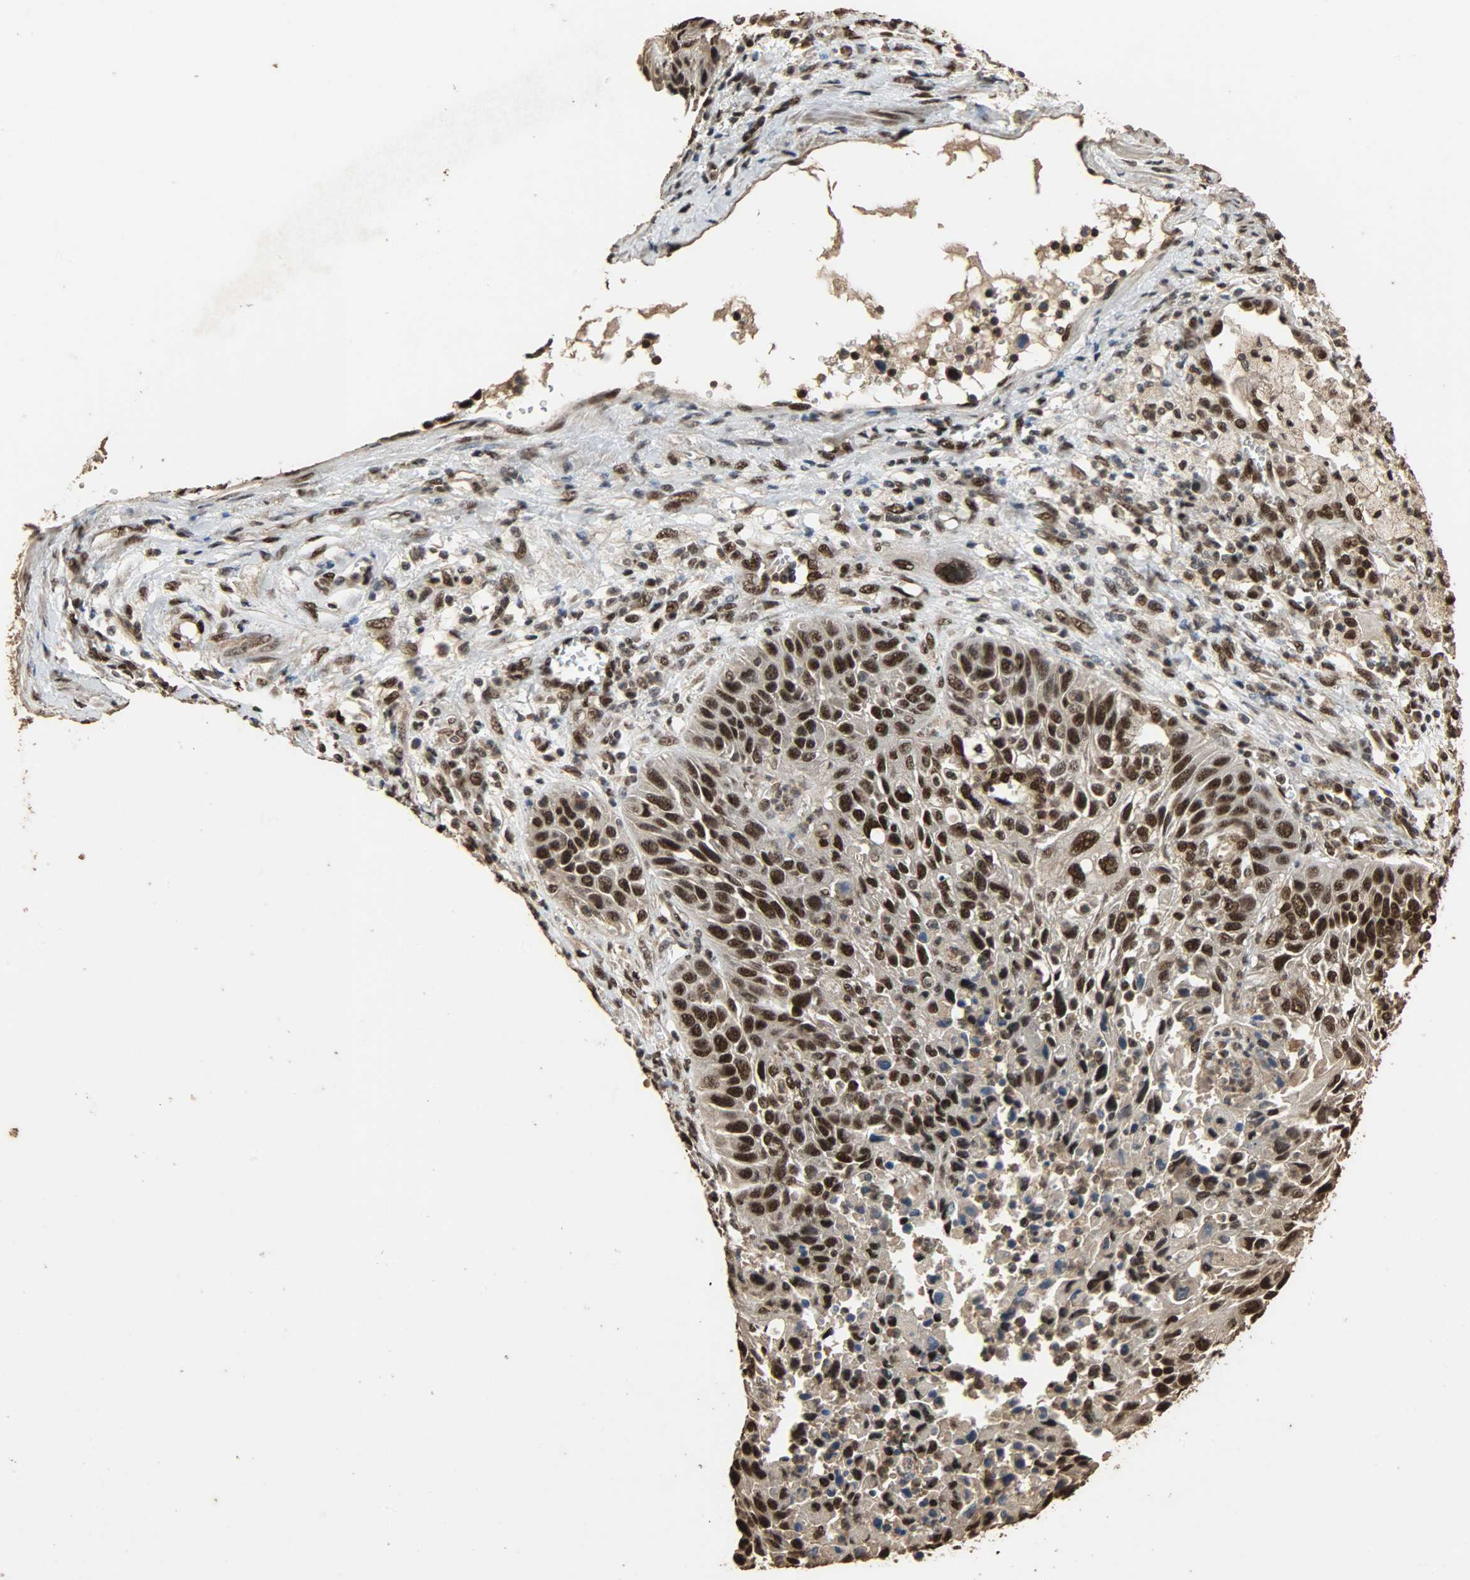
{"staining": {"intensity": "strong", "quantity": ">75%", "location": "cytoplasmic/membranous,nuclear"}, "tissue": "lung cancer", "cell_type": "Tumor cells", "image_type": "cancer", "snomed": [{"axis": "morphology", "description": "Squamous cell carcinoma, NOS"}, {"axis": "topography", "description": "Lung"}], "caption": "A micrograph of human lung cancer stained for a protein demonstrates strong cytoplasmic/membranous and nuclear brown staining in tumor cells. Immunohistochemistry stains the protein in brown and the nuclei are stained blue.", "gene": "CCNT2", "patient": {"sex": "female", "age": 76}}